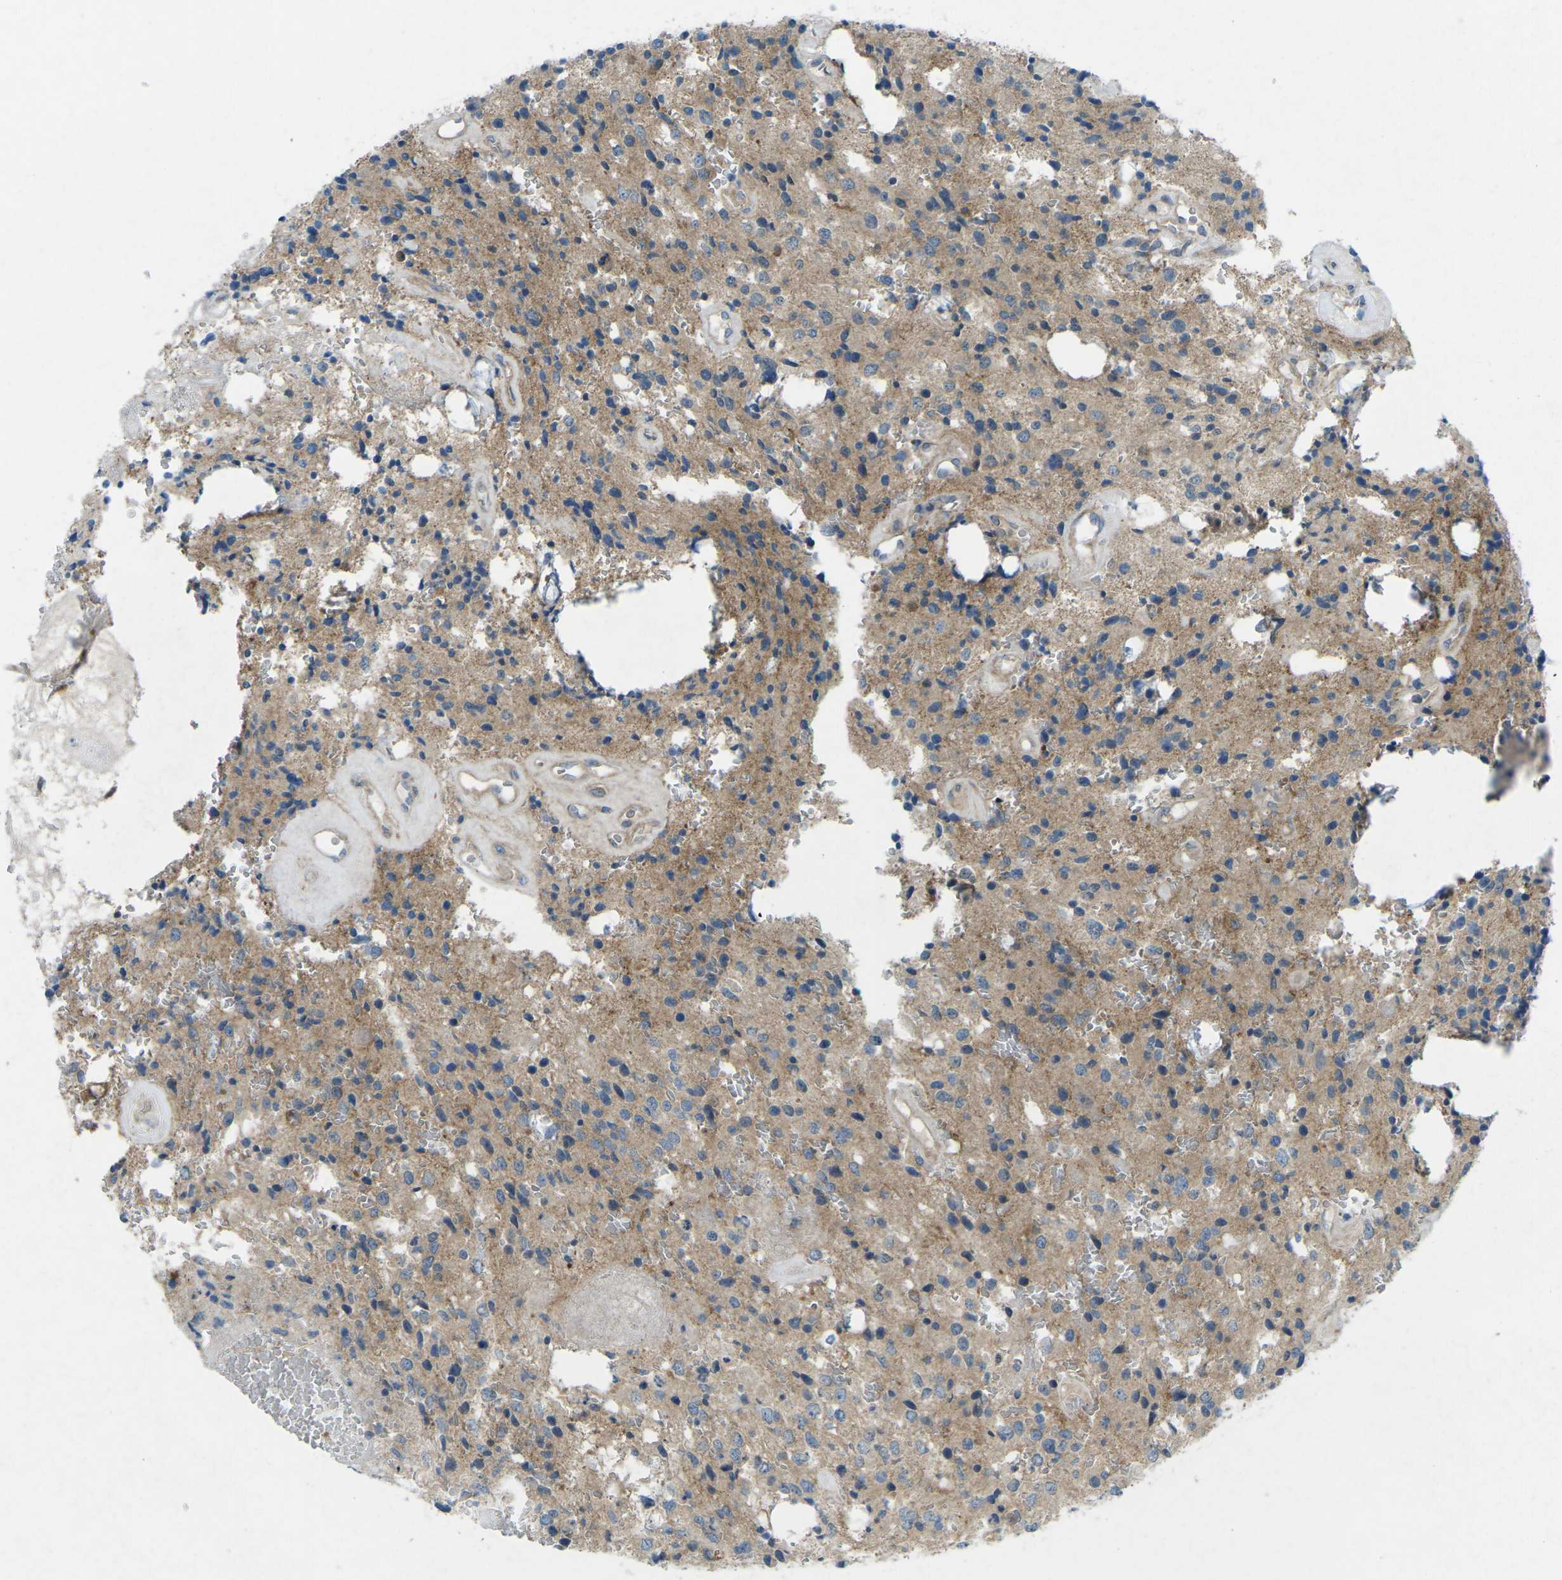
{"staining": {"intensity": "moderate", "quantity": ">75%", "location": "cytoplasmic/membranous"}, "tissue": "glioma", "cell_type": "Tumor cells", "image_type": "cancer", "snomed": [{"axis": "morphology", "description": "Glioma, malignant, Low grade"}, {"axis": "topography", "description": "Brain"}], "caption": "There is medium levels of moderate cytoplasmic/membranous staining in tumor cells of glioma, as demonstrated by immunohistochemical staining (brown color).", "gene": "STK11", "patient": {"sex": "male", "age": 58}}